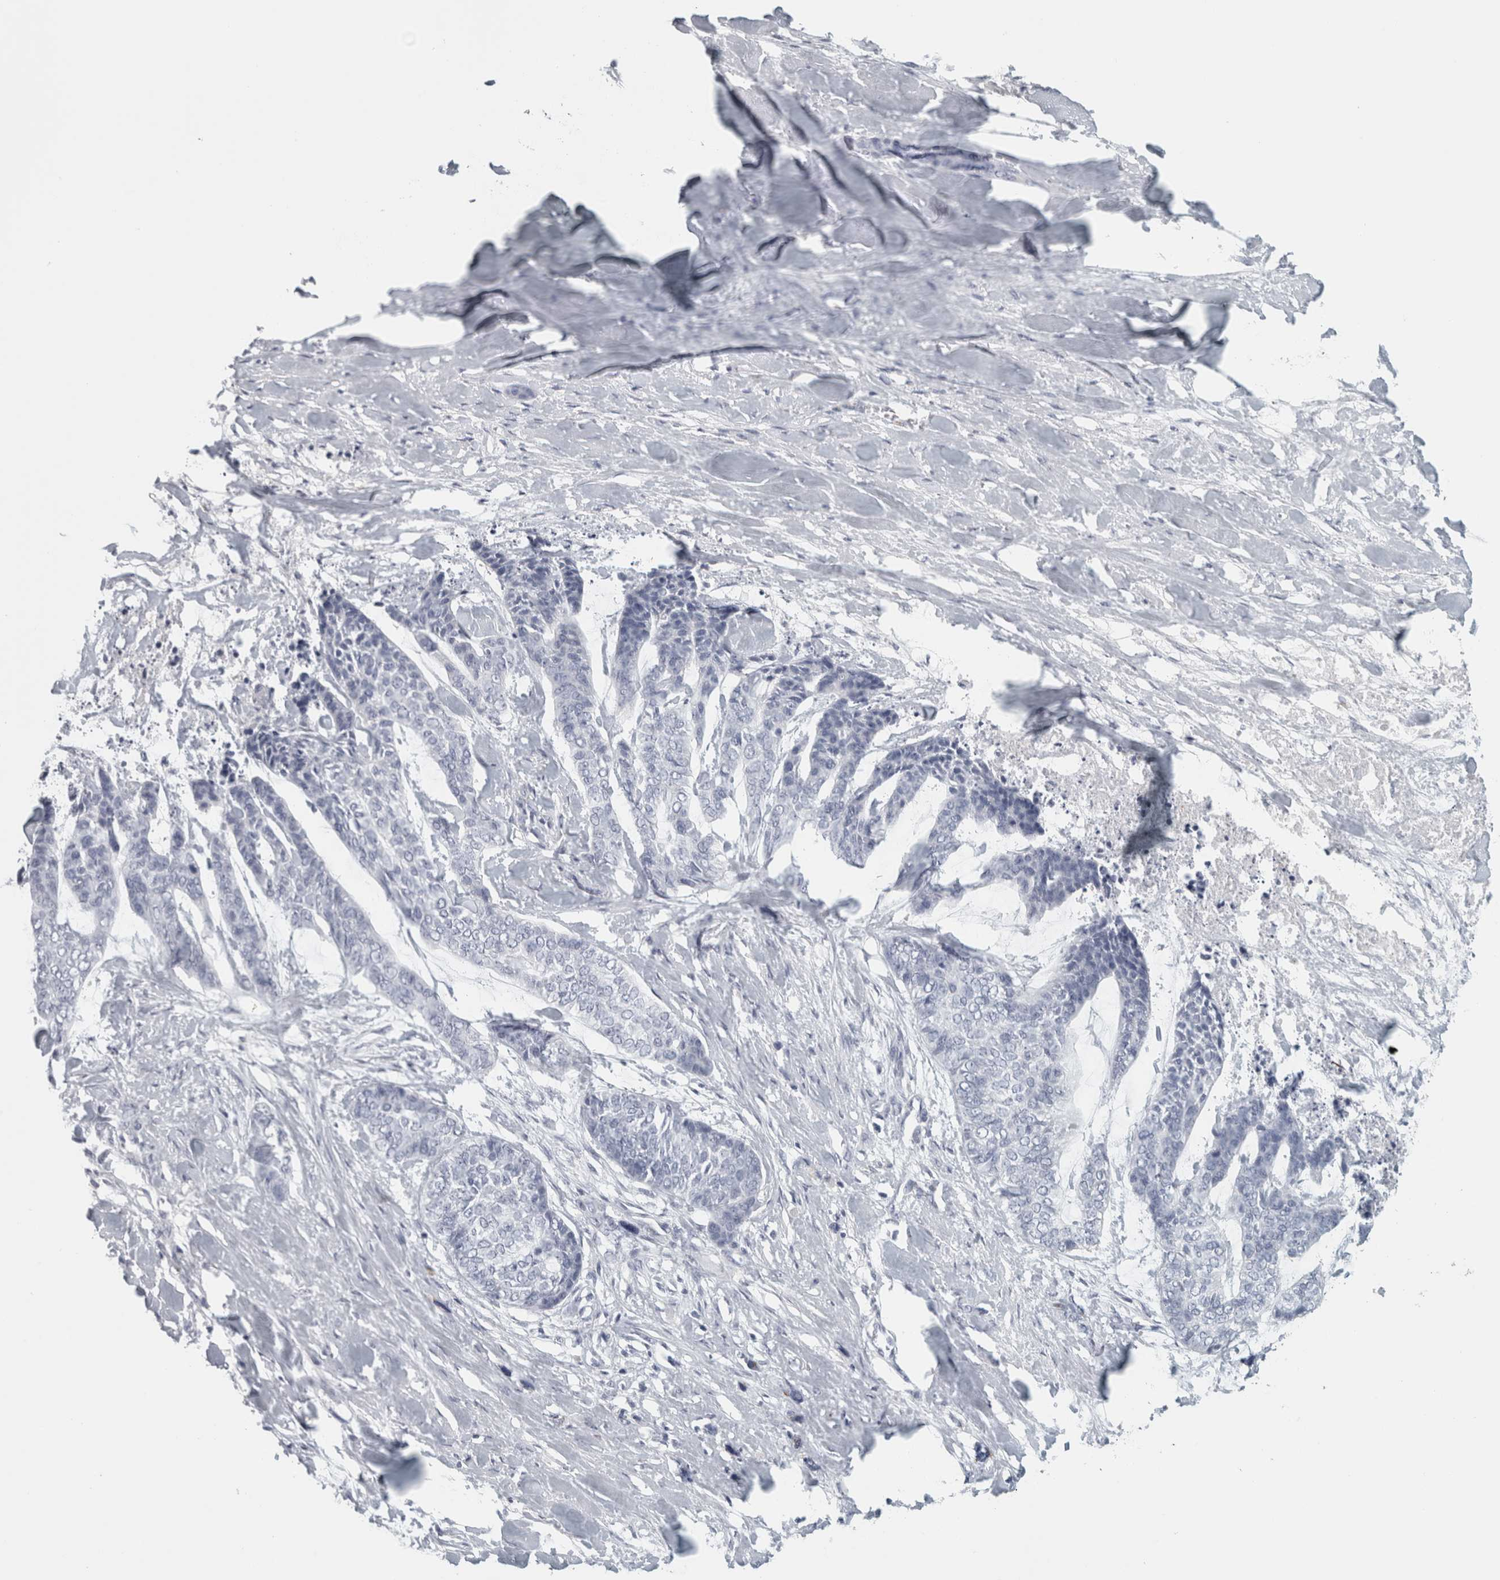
{"staining": {"intensity": "negative", "quantity": "none", "location": "none"}, "tissue": "skin cancer", "cell_type": "Tumor cells", "image_type": "cancer", "snomed": [{"axis": "morphology", "description": "Basal cell carcinoma"}, {"axis": "topography", "description": "Skin"}], "caption": "A high-resolution histopathology image shows IHC staining of skin basal cell carcinoma, which shows no significant expression in tumor cells.", "gene": "CPE", "patient": {"sex": "female", "age": 64}}